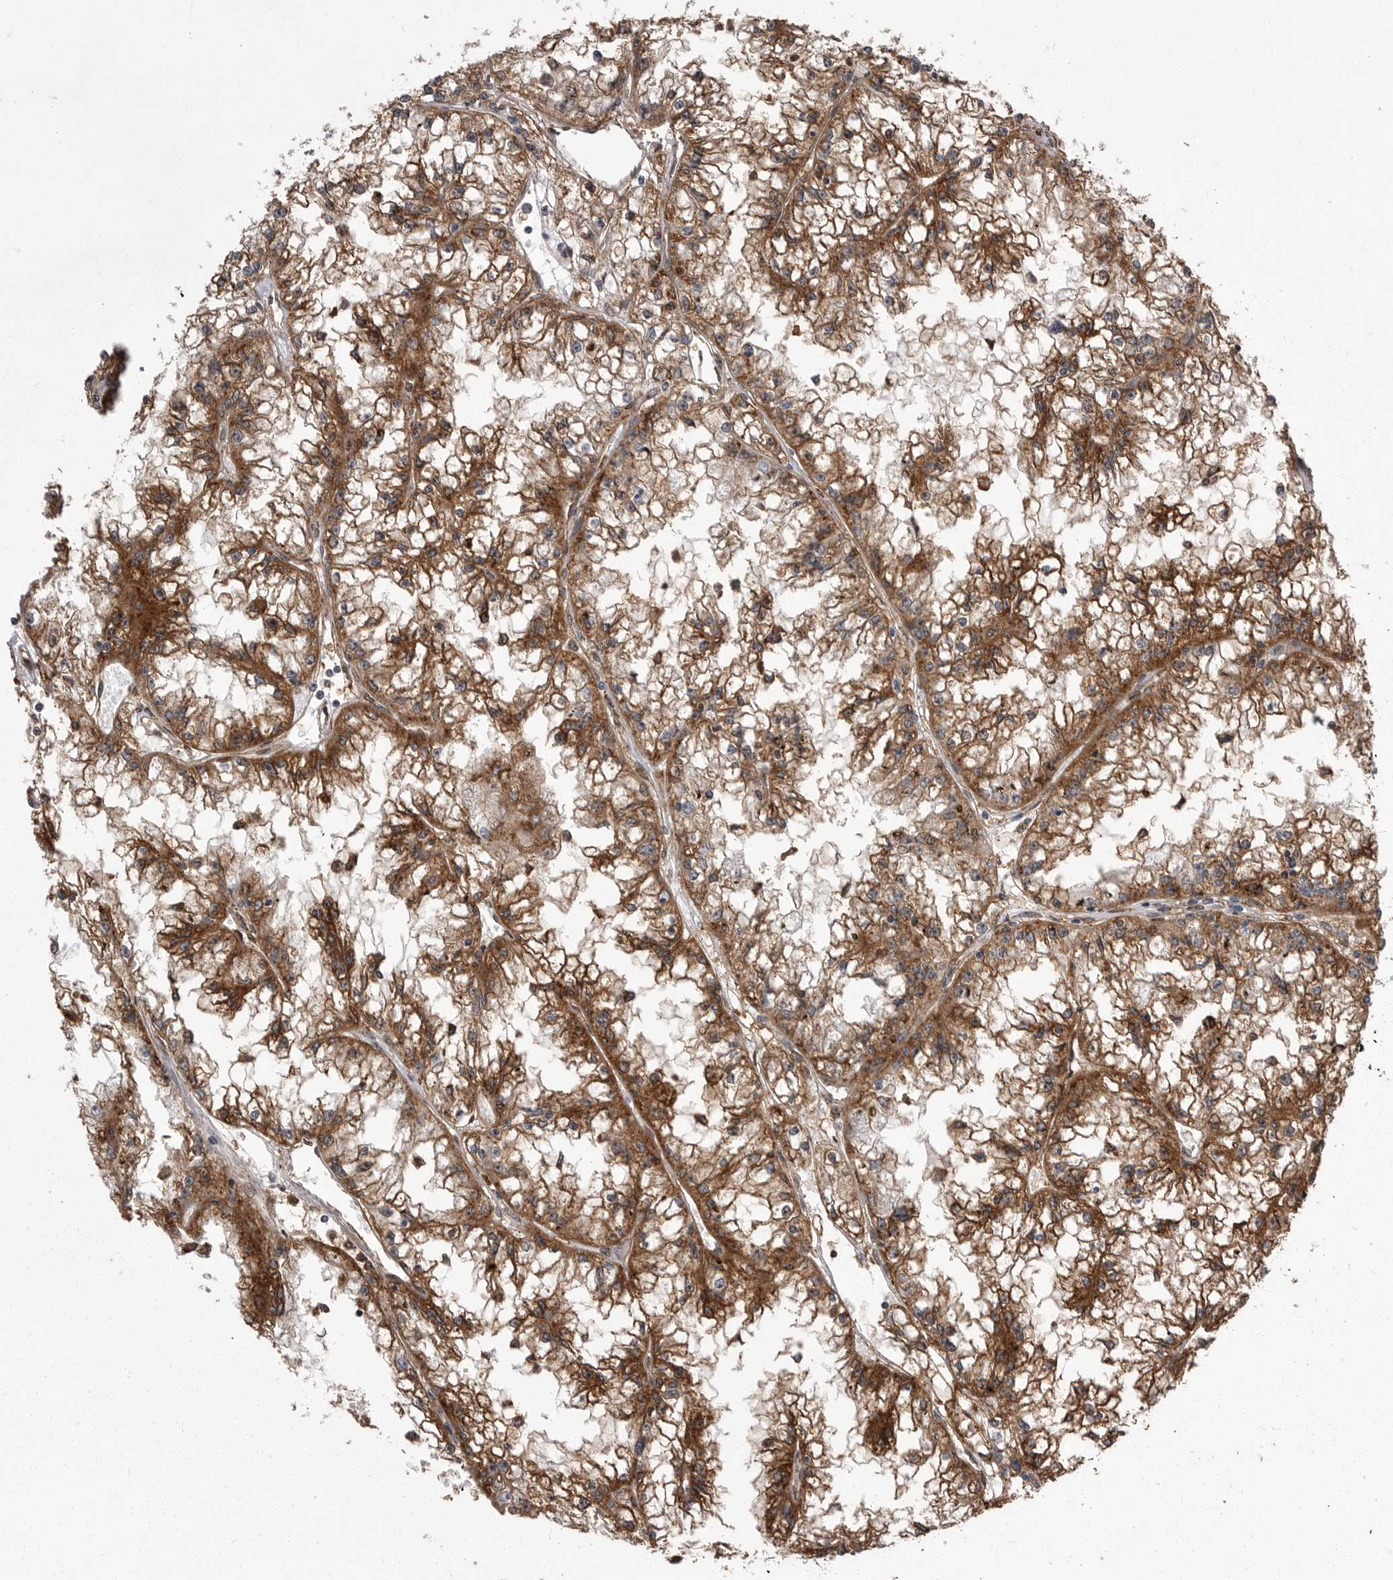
{"staining": {"intensity": "strong", "quantity": ">75%", "location": "cytoplasmic/membranous"}, "tissue": "renal cancer", "cell_type": "Tumor cells", "image_type": "cancer", "snomed": [{"axis": "morphology", "description": "Adenocarcinoma, NOS"}, {"axis": "topography", "description": "Kidney"}], "caption": "This histopathology image reveals immunohistochemistry staining of renal adenocarcinoma, with high strong cytoplasmic/membranous positivity in about >75% of tumor cells.", "gene": "ABL1", "patient": {"sex": "male", "age": 56}}